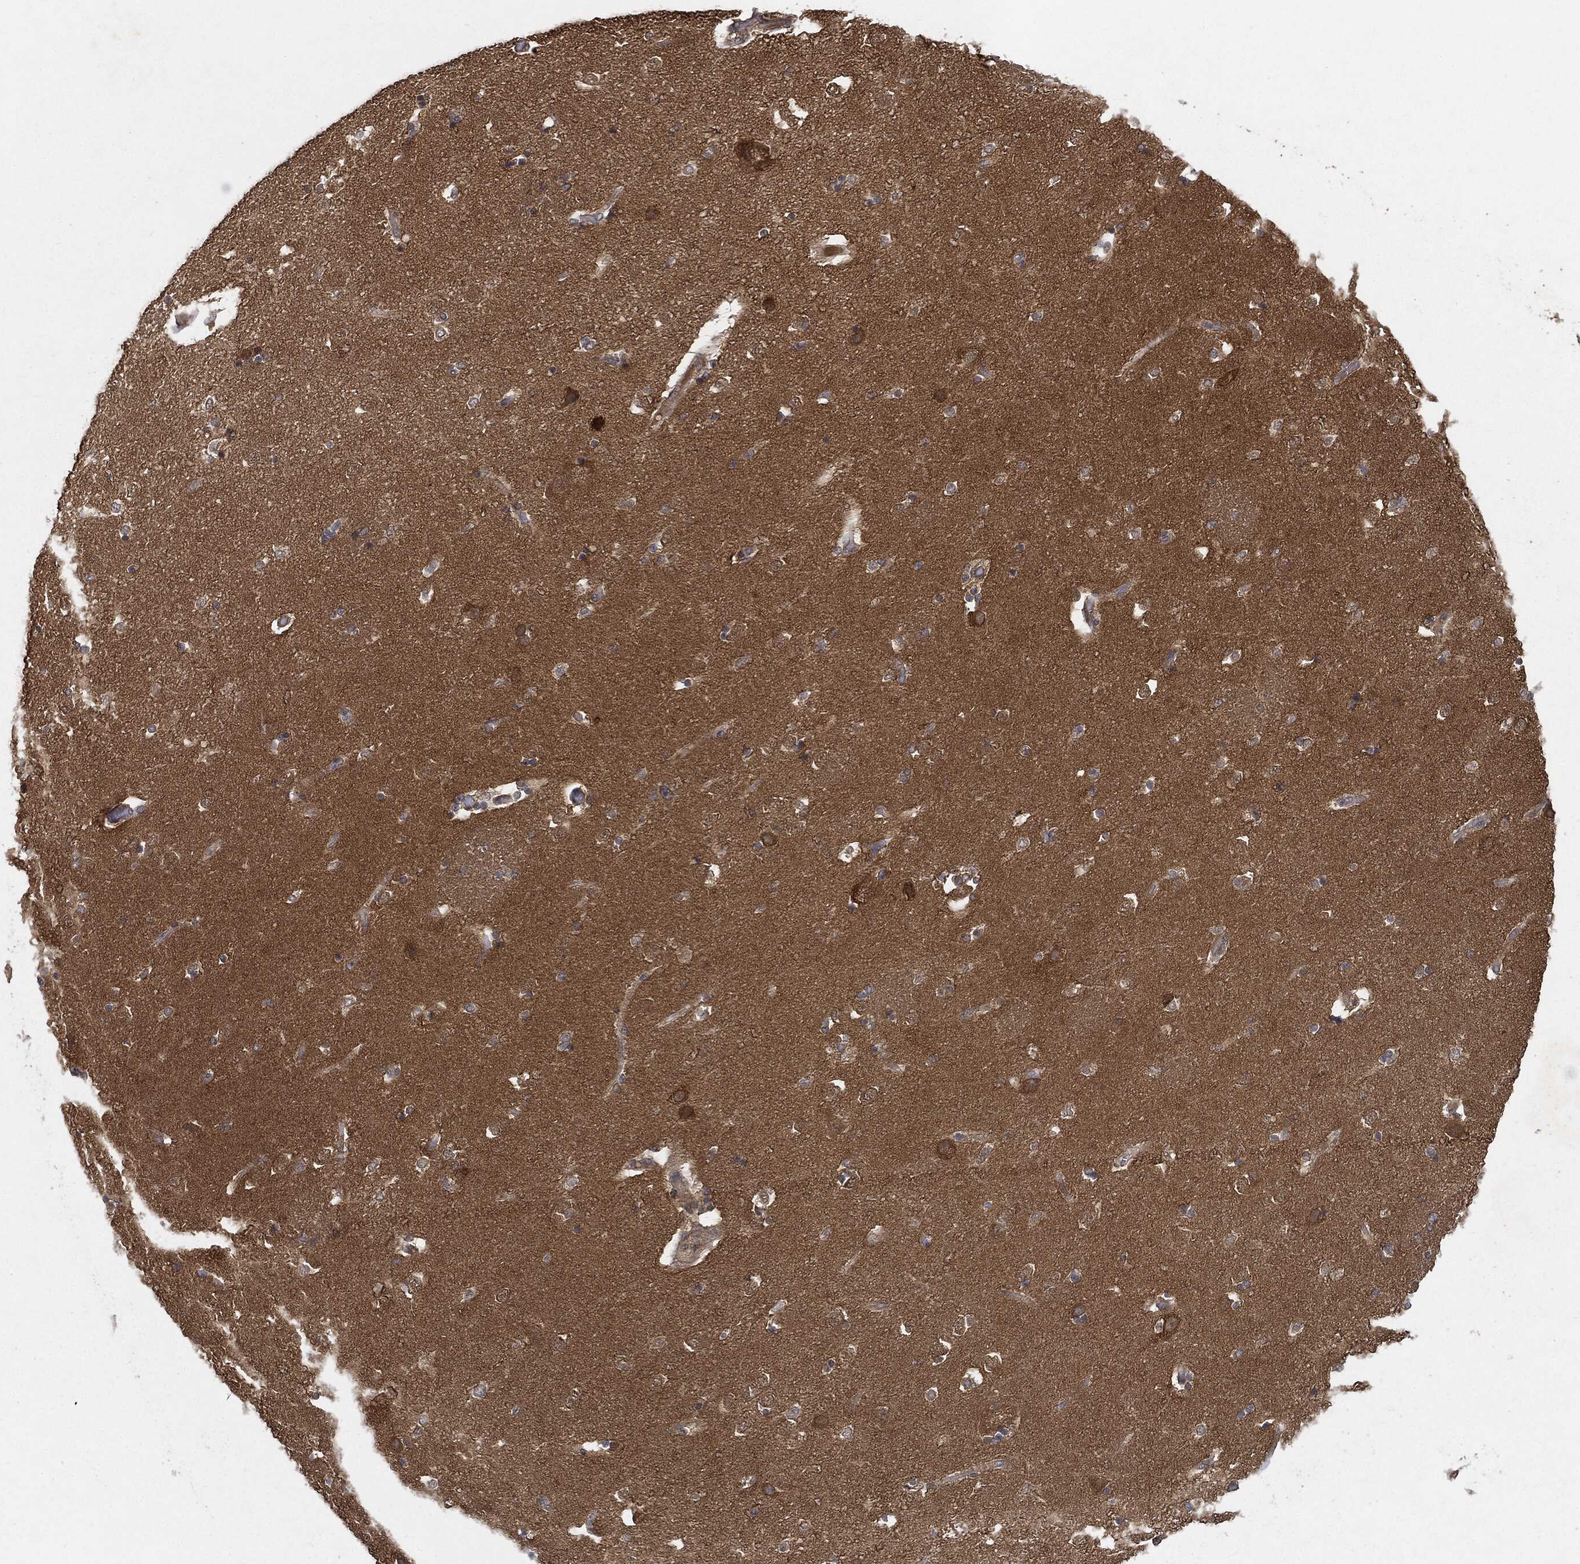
{"staining": {"intensity": "negative", "quantity": "none", "location": "none"}, "tissue": "caudate", "cell_type": "Glial cells", "image_type": "normal", "snomed": [{"axis": "morphology", "description": "Normal tissue, NOS"}, {"axis": "topography", "description": "Lateral ventricle wall"}], "caption": "Unremarkable caudate was stained to show a protein in brown. There is no significant positivity in glial cells. (DAB IHC, high magnification).", "gene": "BRAF", "patient": {"sex": "male", "age": 51}}